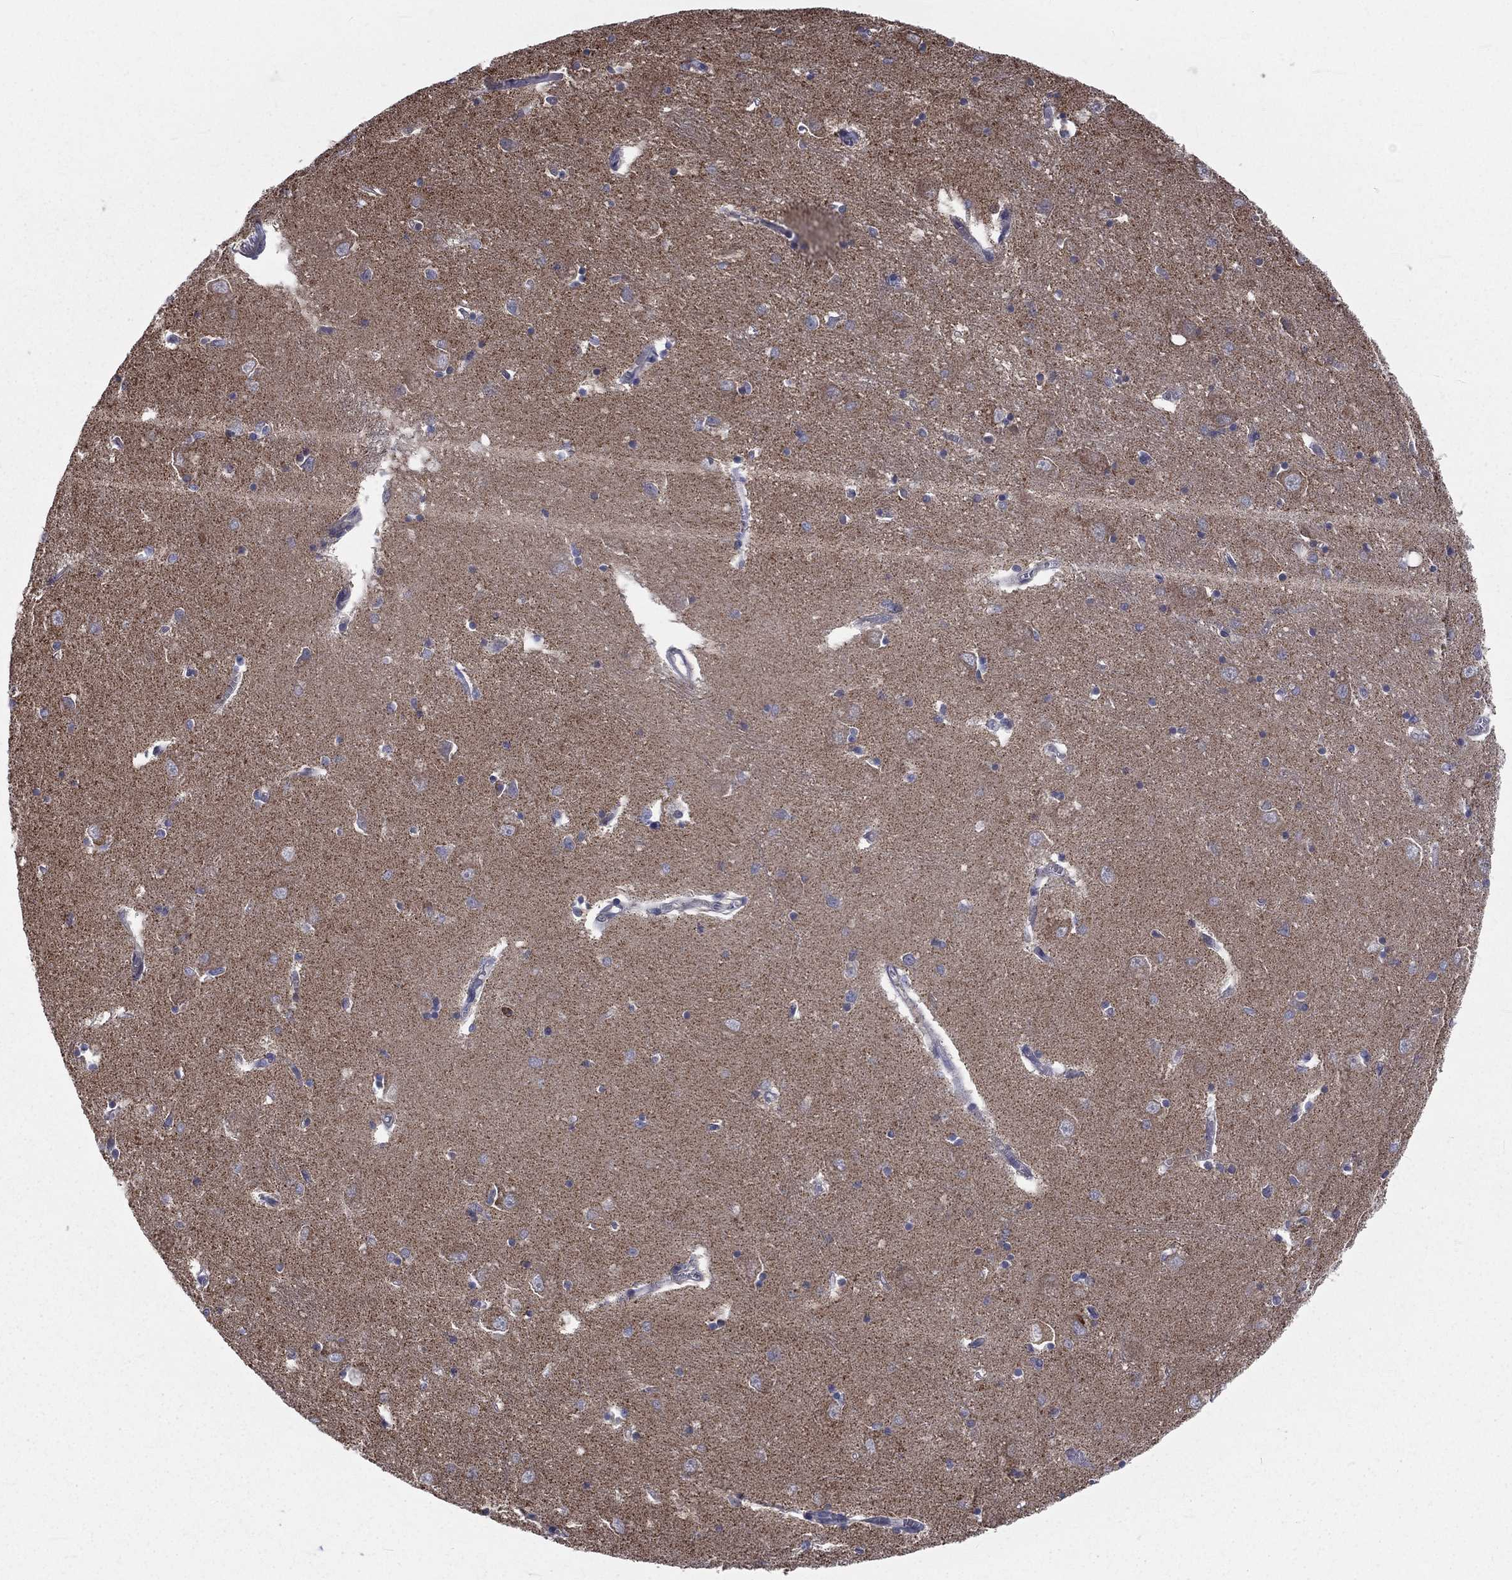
{"staining": {"intensity": "negative", "quantity": "none", "location": "none"}, "tissue": "caudate", "cell_type": "Glial cells", "image_type": "normal", "snomed": [{"axis": "morphology", "description": "Normal tissue, NOS"}, {"axis": "topography", "description": "Lateral ventricle wall"}], "caption": "Glial cells are negative for protein expression in unremarkable human caudate. (Immunohistochemistry, brightfield microscopy, high magnification).", "gene": "GPD1", "patient": {"sex": "male", "age": 54}}